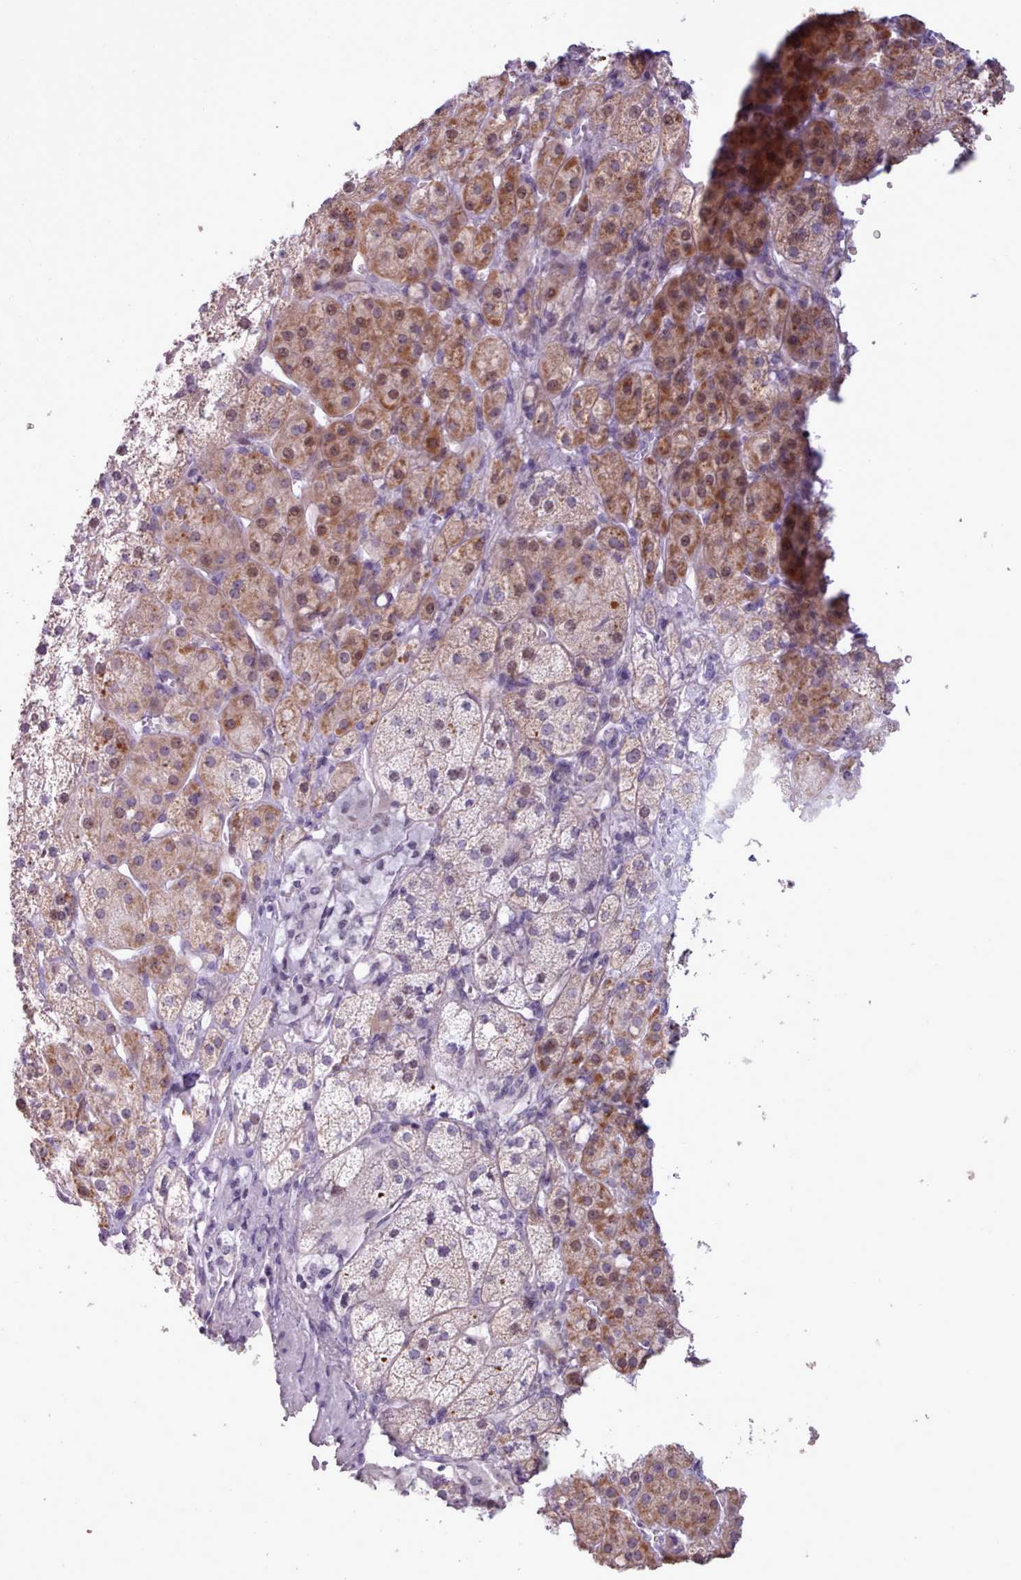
{"staining": {"intensity": "moderate", "quantity": "25%-75%", "location": "cytoplasmic/membranous,nuclear"}, "tissue": "adrenal gland", "cell_type": "Glandular cells", "image_type": "normal", "snomed": [{"axis": "morphology", "description": "Normal tissue, NOS"}, {"axis": "topography", "description": "Adrenal gland"}], "caption": "Protein expression analysis of normal adrenal gland displays moderate cytoplasmic/membranous,nuclear expression in about 25%-75% of glandular cells.", "gene": "BDKRB2", "patient": {"sex": "female", "age": 52}}